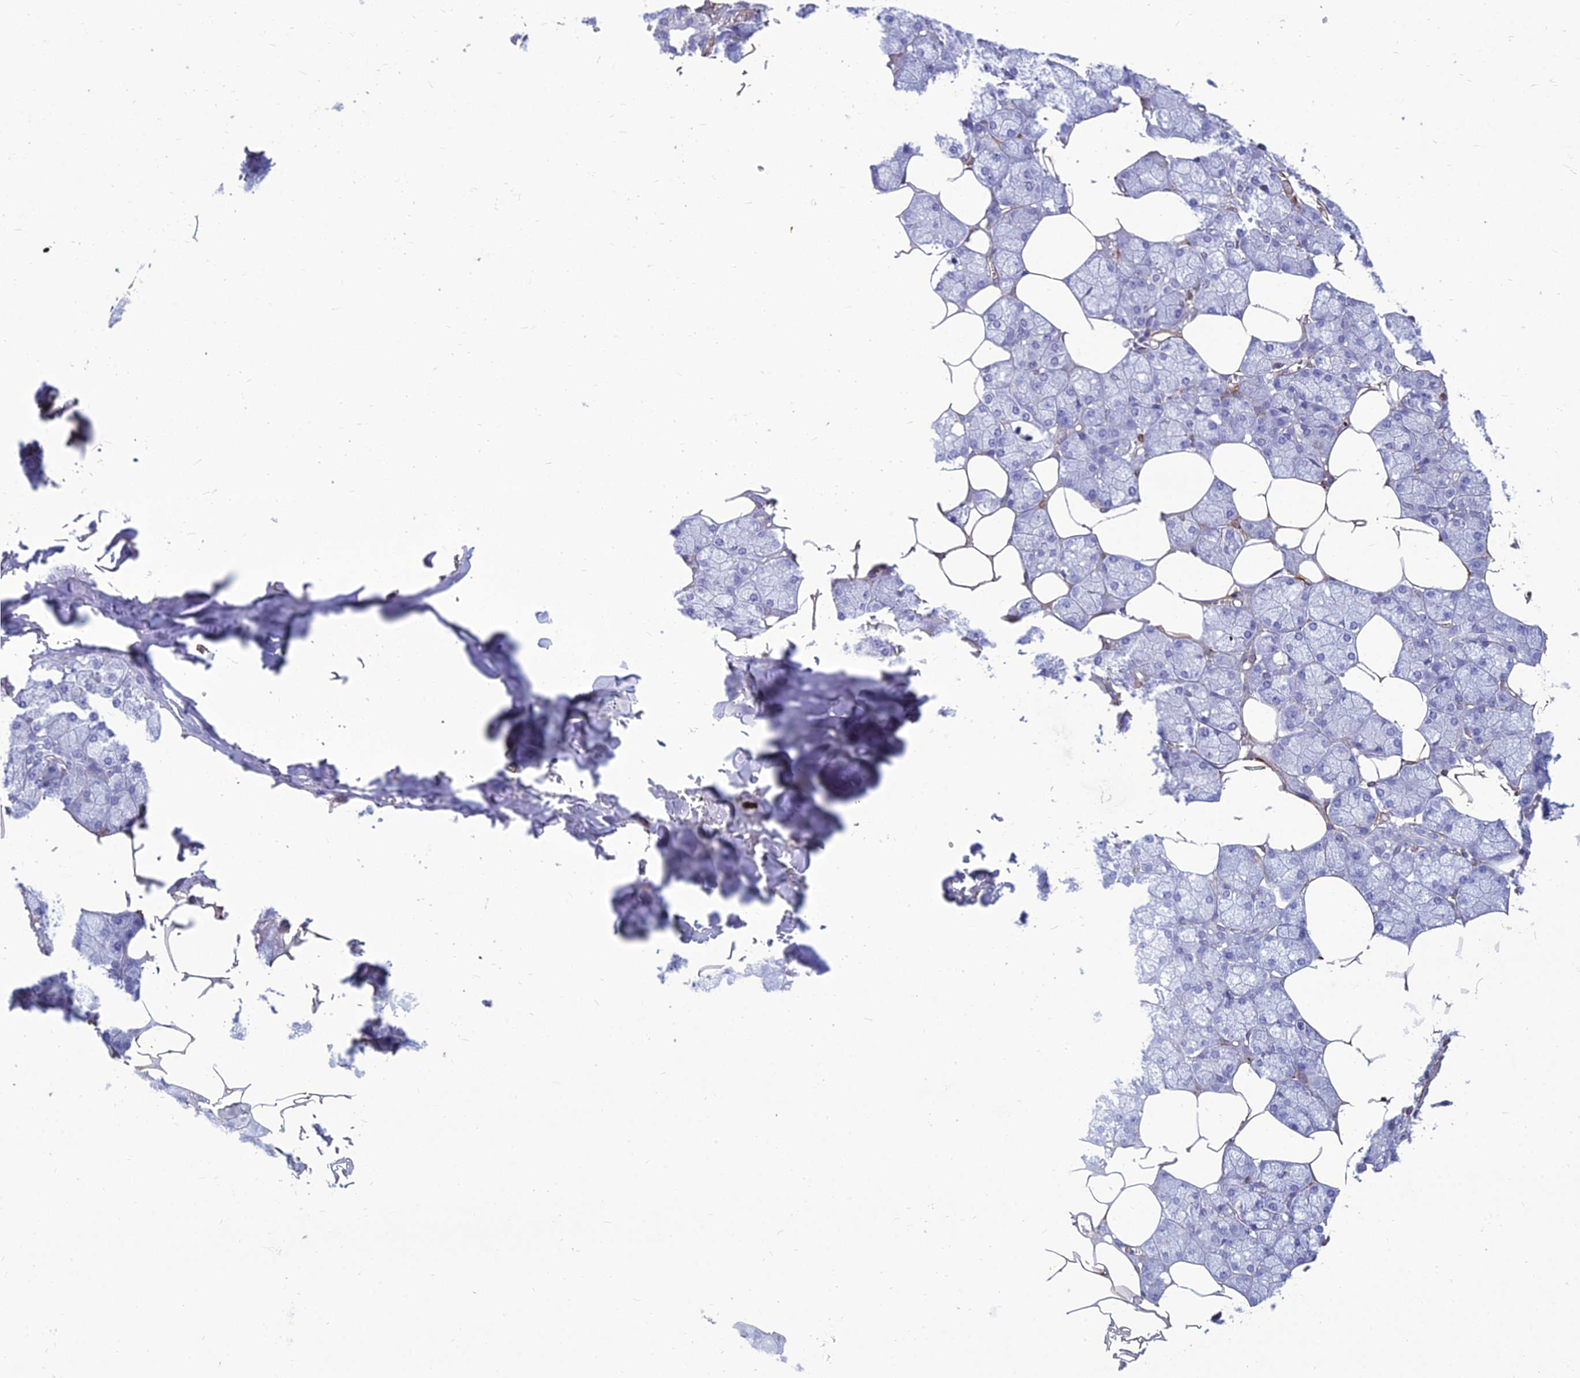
{"staining": {"intensity": "negative", "quantity": "none", "location": "none"}, "tissue": "salivary gland", "cell_type": "Glandular cells", "image_type": "normal", "snomed": [{"axis": "morphology", "description": "Normal tissue, NOS"}, {"axis": "topography", "description": "Salivary gland"}], "caption": "Immunohistochemical staining of normal human salivary gland shows no significant expression in glandular cells. (Stains: DAB immunohistochemistry with hematoxylin counter stain, Microscopy: brightfield microscopy at high magnification).", "gene": "PSMD11", "patient": {"sex": "male", "age": 62}}